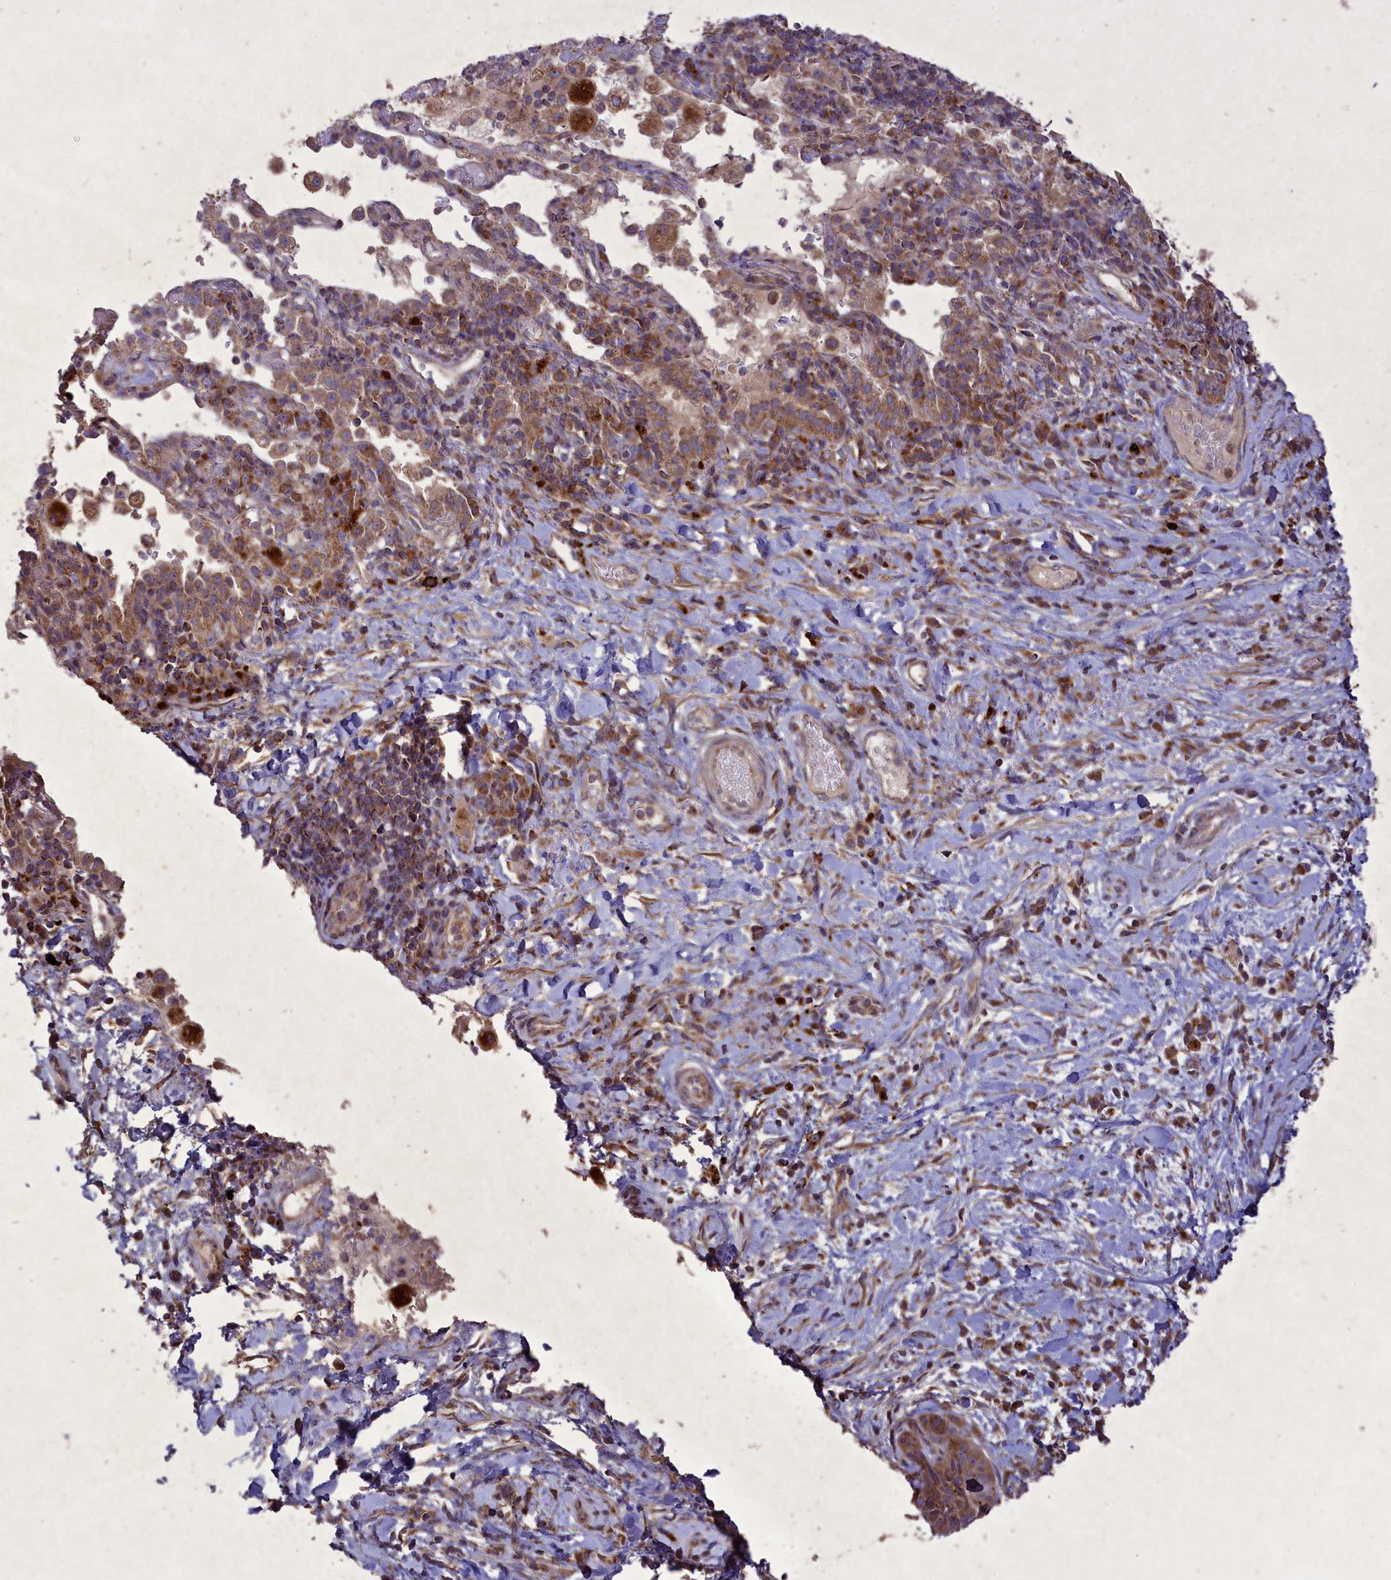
{"staining": {"intensity": "moderate", "quantity": ">75%", "location": "cytoplasmic/membranous"}, "tissue": "adipose tissue", "cell_type": "Adipocytes", "image_type": "normal", "snomed": [{"axis": "morphology", "description": "Normal tissue, NOS"}, {"axis": "morphology", "description": "Squamous cell carcinoma, NOS"}, {"axis": "topography", "description": "Bronchus"}, {"axis": "topography", "description": "Lung"}], "caption": "DAB (3,3'-diaminobenzidine) immunohistochemical staining of benign adipose tissue demonstrates moderate cytoplasmic/membranous protein positivity in approximately >75% of adipocytes.", "gene": "CIAO2B", "patient": {"sex": "male", "age": 64}}